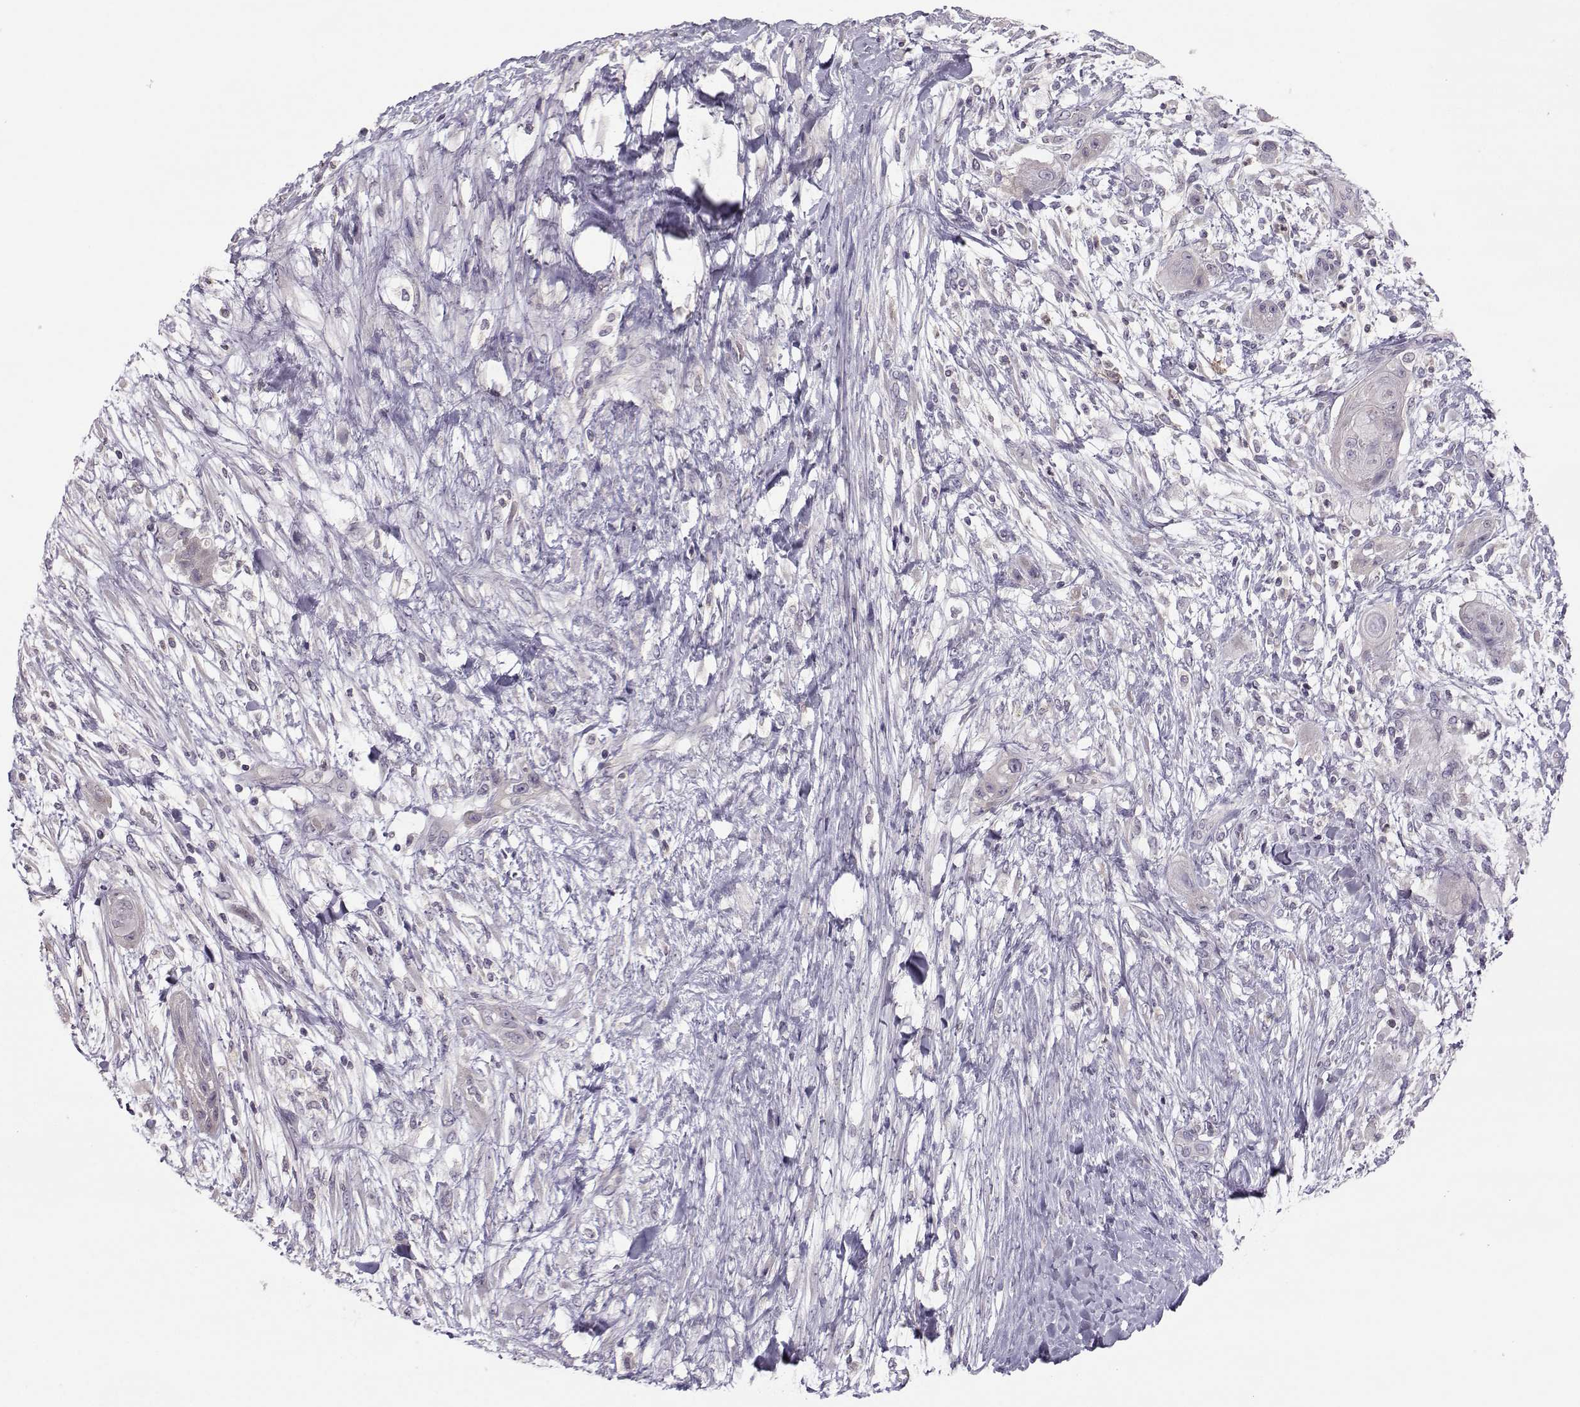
{"staining": {"intensity": "negative", "quantity": "none", "location": "none"}, "tissue": "skin cancer", "cell_type": "Tumor cells", "image_type": "cancer", "snomed": [{"axis": "morphology", "description": "Squamous cell carcinoma, NOS"}, {"axis": "topography", "description": "Skin"}], "caption": "IHC of human squamous cell carcinoma (skin) shows no expression in tumor cells. Brightfield microscopy of immunohistochemistry stained with DAB (3,3'-diaminobenzidine) (brown) and hematoxylin (blue), captured at high magnification.", "gene": "FCAMR", "patient": {"sex": "male", "age": 62}}